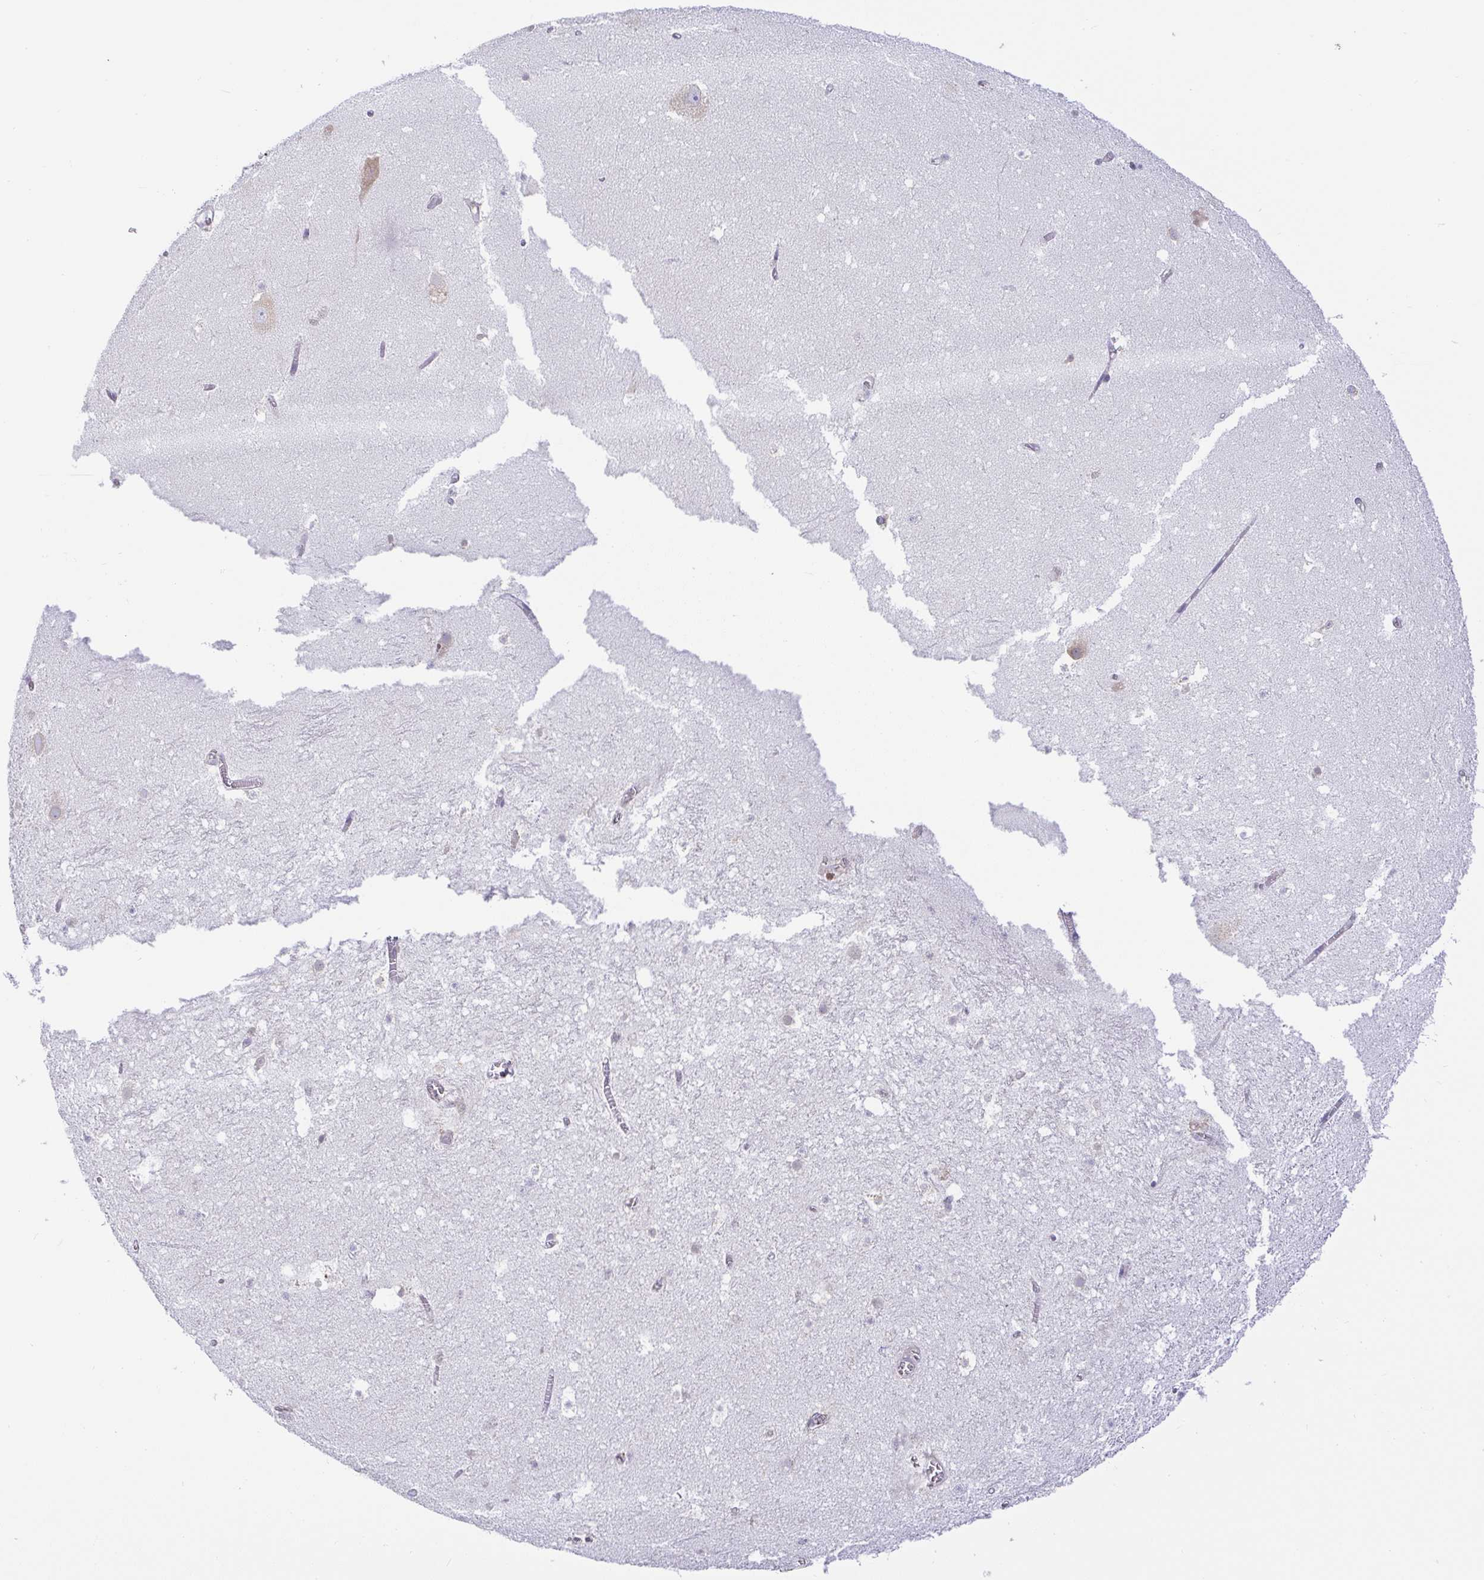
{"staining": {"intensity": "negative", "quantity": "none", "location": "none"}, "tissue": "hippocampus", "cell_type": "Glial cells", "image_type": "normal", "snomed": [{"axis": "morphology", "description": "Normal tissue, NOS"}, {"axis": "topography", "description": "Hippocampus"}], "caption": "Immunohistochemistry (IHC) photomicrograph of normal hippocampus: hippocampus stained with DAB demonstrates no significant protein expression in glial cells.", "gene": "DERL2", "patient": {"sex": "female", "age": 42}}